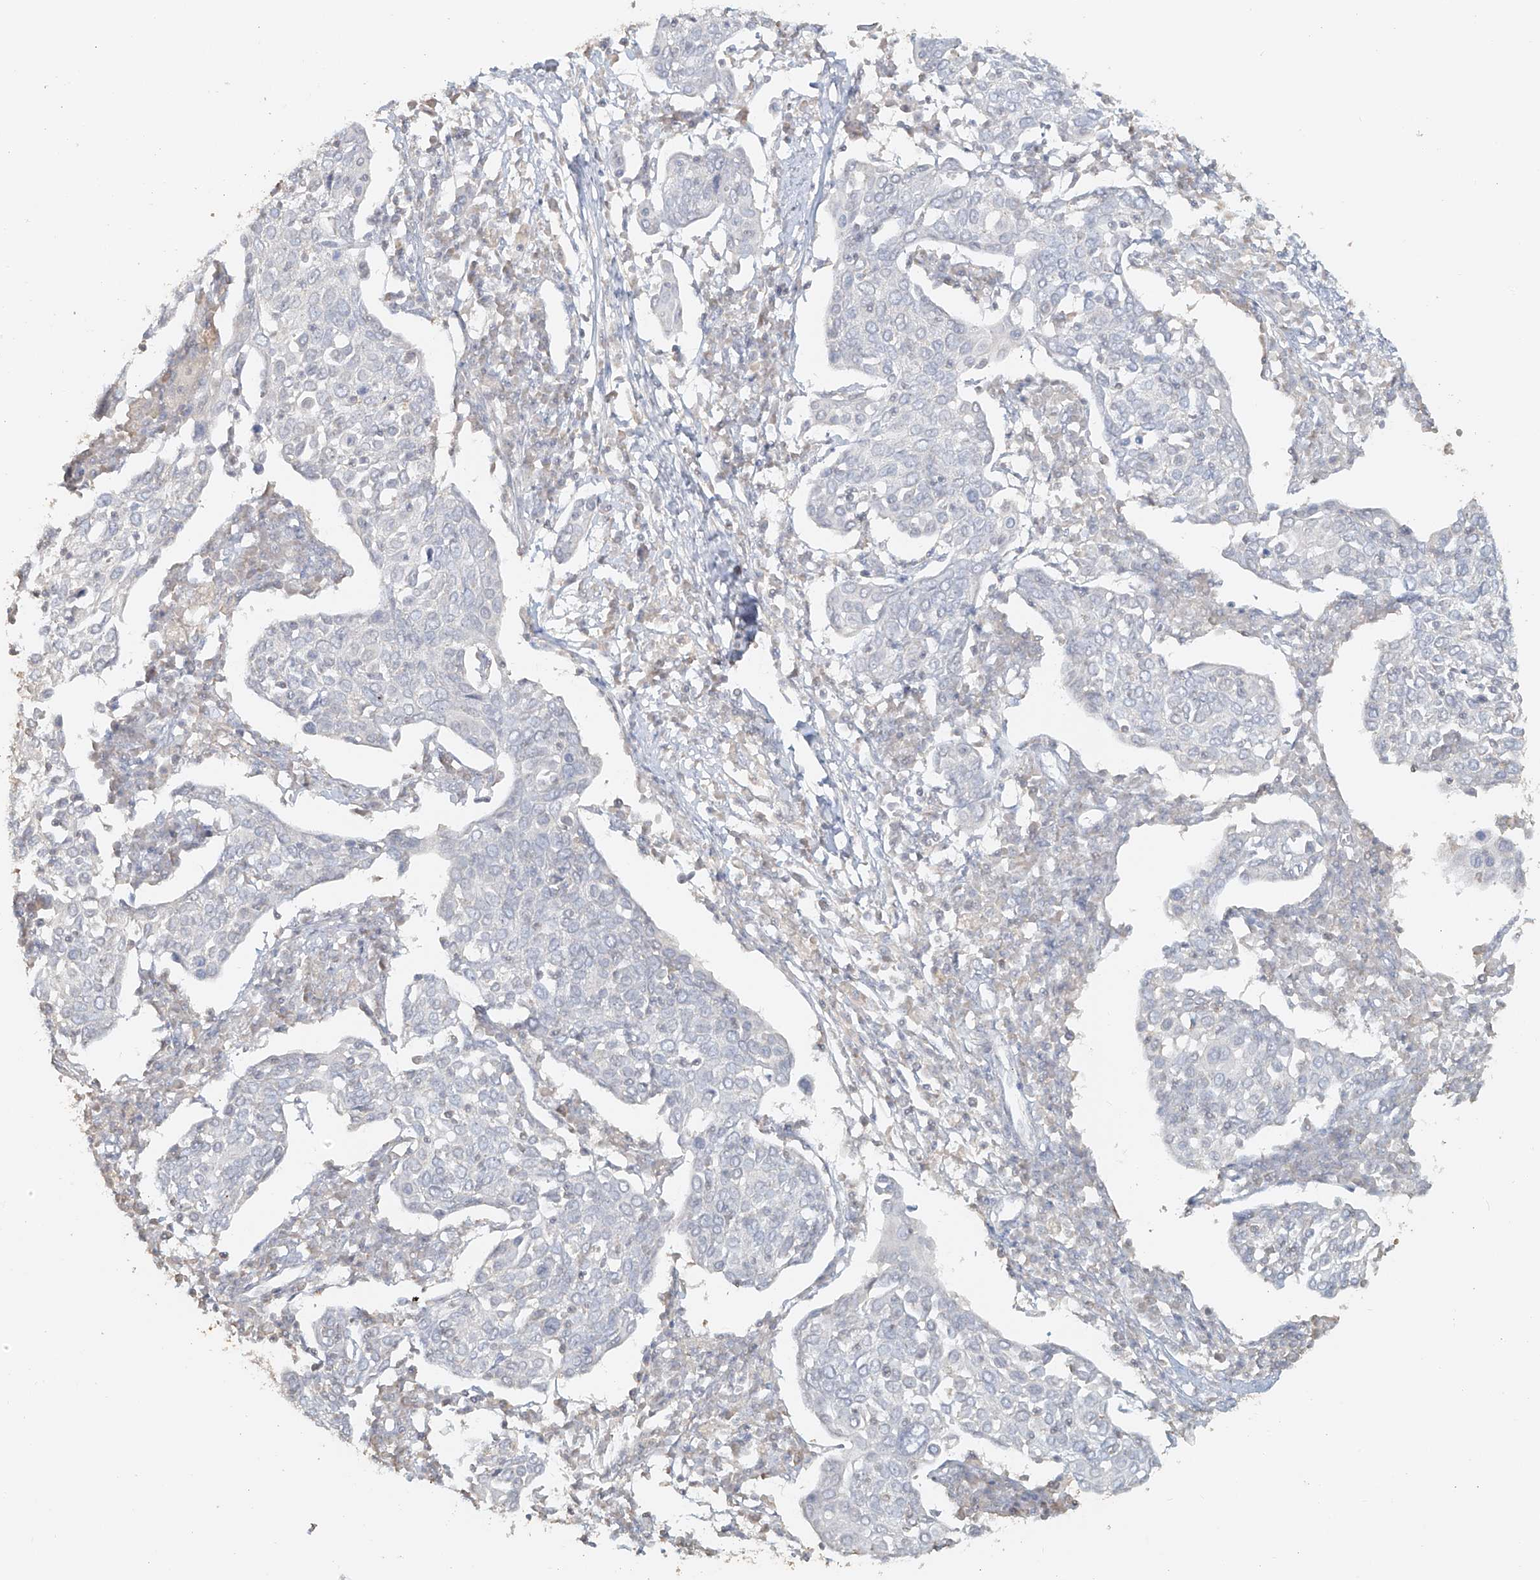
{"staining": {"intensity": "negative", "quantity": "none", "location": "none"}, "tissue": "cervical cancer", "cell_type": "Tumor cells", "image_type": "cancer", "snomed": [{"axis": "morphology", "description": "Squamous cell carcinoma, NOS"}, {"axis": "topography", "description": "Cervix"}], "caption": "A high-resolution micrograph shows immunohistochemistry staining of squamous cell carcinoma (cervical), which exhibits no significant positivity in tumor cells. (DAB (3,3'-diaminobenzidine) immunohistochemistry, high magnification).", "gene": "NPHS1", "patient": {"sex": "female", "age": 40}}